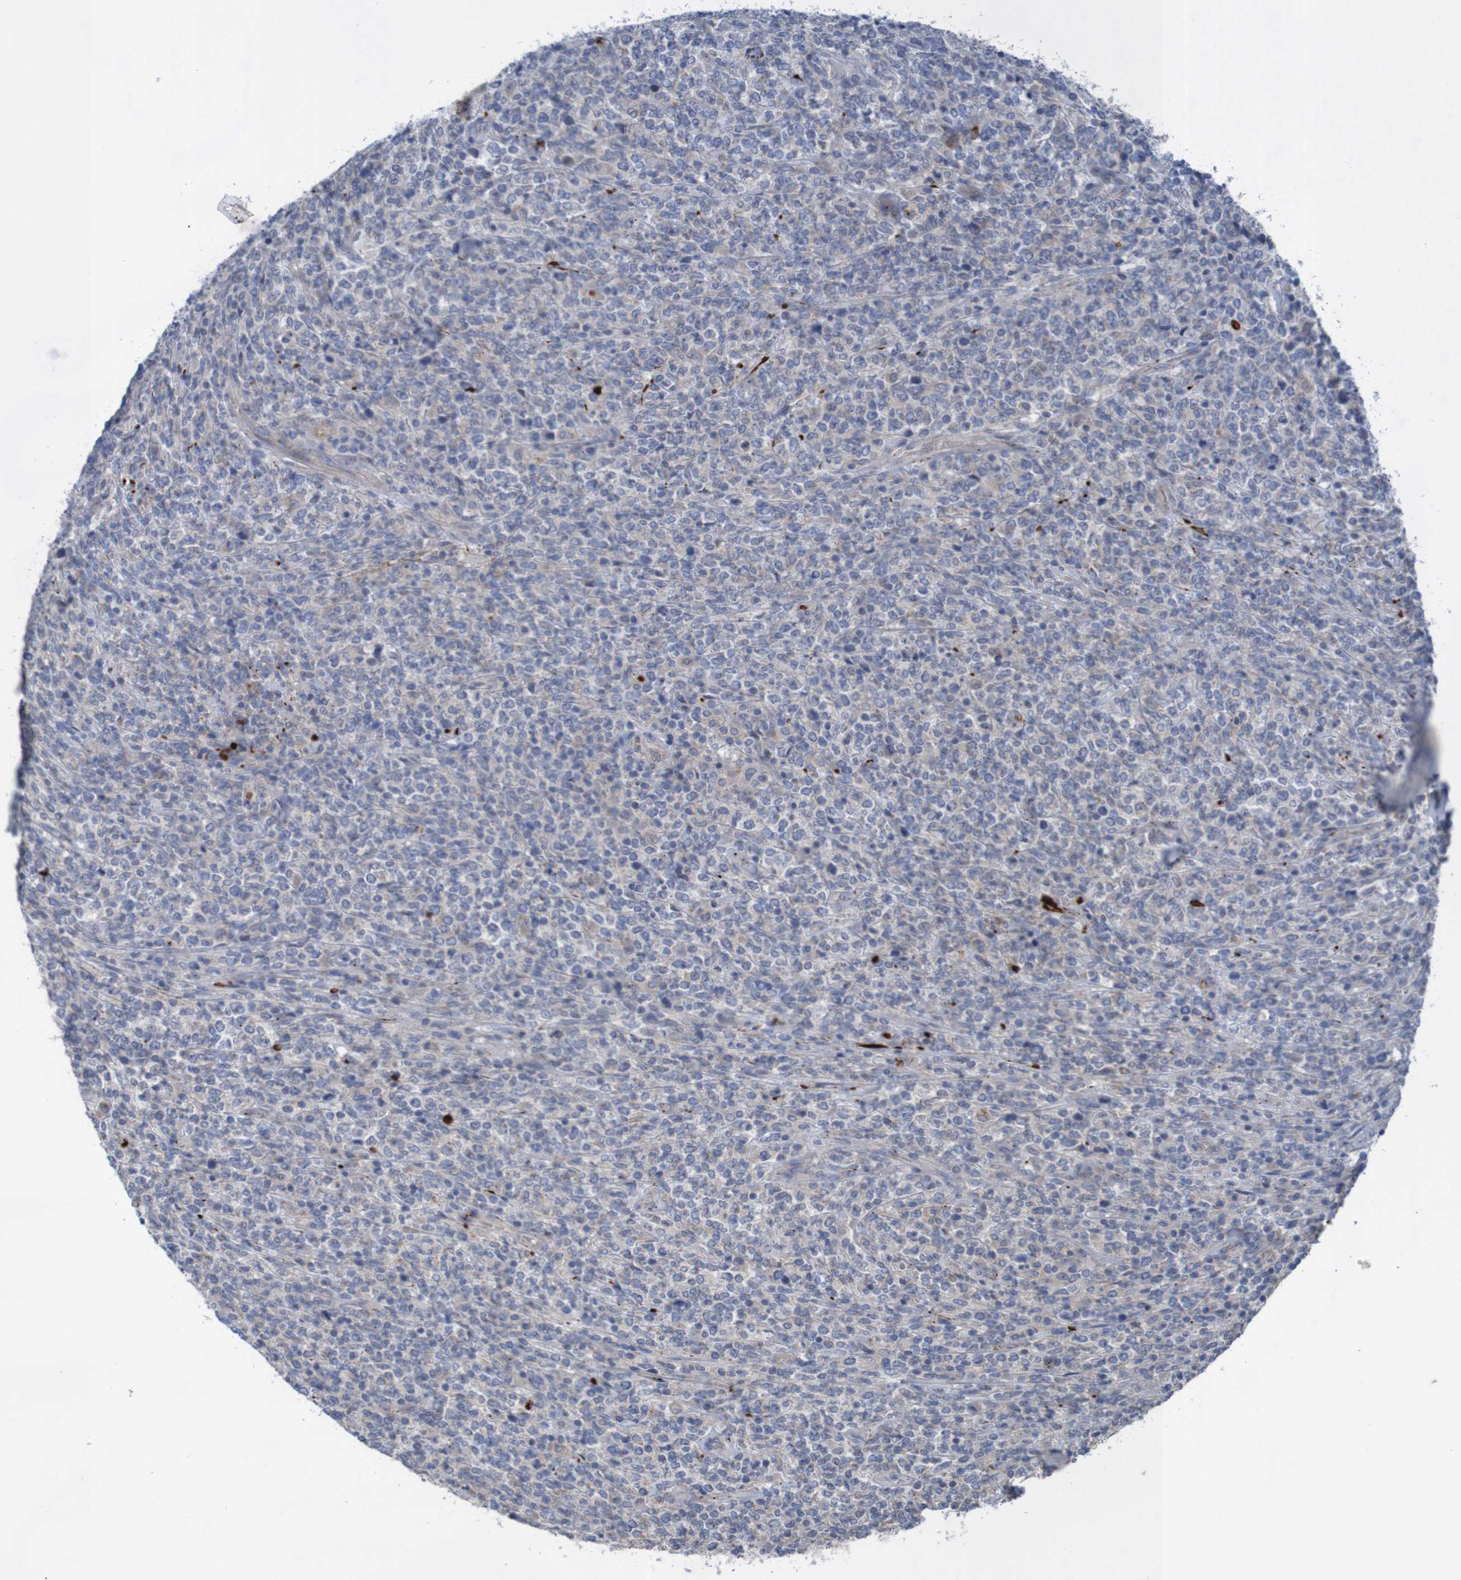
{"staining": {"intensity": "negative", "quantity": "none", "location": "none"}, "tissue": "lymphoma", "cell_type": "Tumor cells", "image_type": "cancer", "snomed": [{"axis": "morphology", "description": "Malignant lymphoma, non-Hodgkin's type, High grade"}, {"axis": "topography", "description": "Soft tissue"}], "caption": "IHC histopathology image of neoplastic tissue: lymphoma stained with DAB (3,3'-diaminobenzidine) exhibits no significant protein expression in tumor cells. (DAB (3,3'-diaminobenzidine) immunohistochemistry (IHC) with hematoxylin counter stain).", "gene": "ANGPT4", "patient": {"sex": "male", "age": 18}}